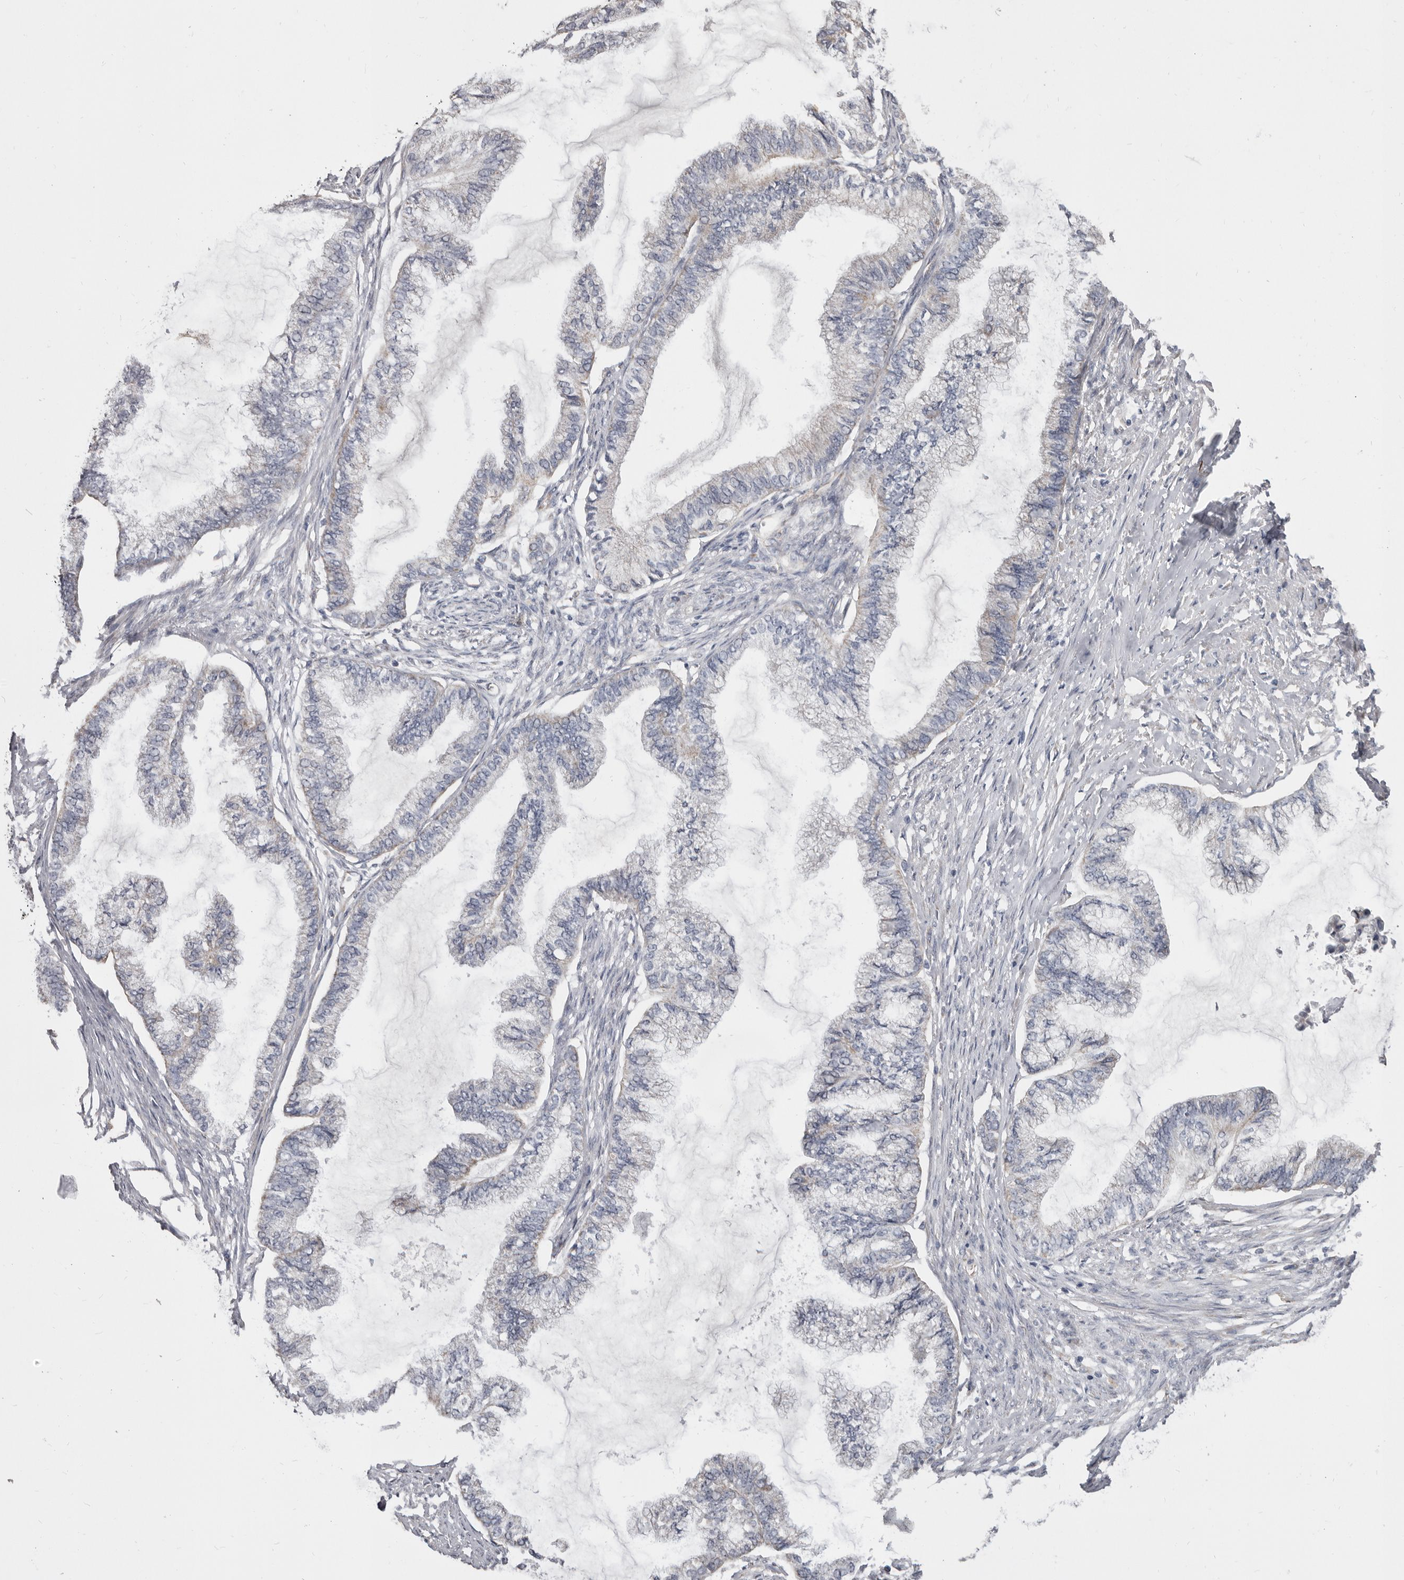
{"staining": {"intensity": "weak", "quantity": "<25%", "location": "cytoplasmic/membranous"}, "tissue": "endometrial cancer", "cell_type": "Tumor cells", "image_type": "cancer", "snomed": [{"axis": "morphology", "description": "Adenocarcinoma, NOS"}, {"axis": "topography", "description": "Endometrium"}], "caption": "This is an immunohistochemistry (IHC) histopathology image of human endometrial cancer (adenocarcinoma). There is no expression in tumor cells.", "gene": "FMO2", "patient": {"sex": "female", "age": 86}}